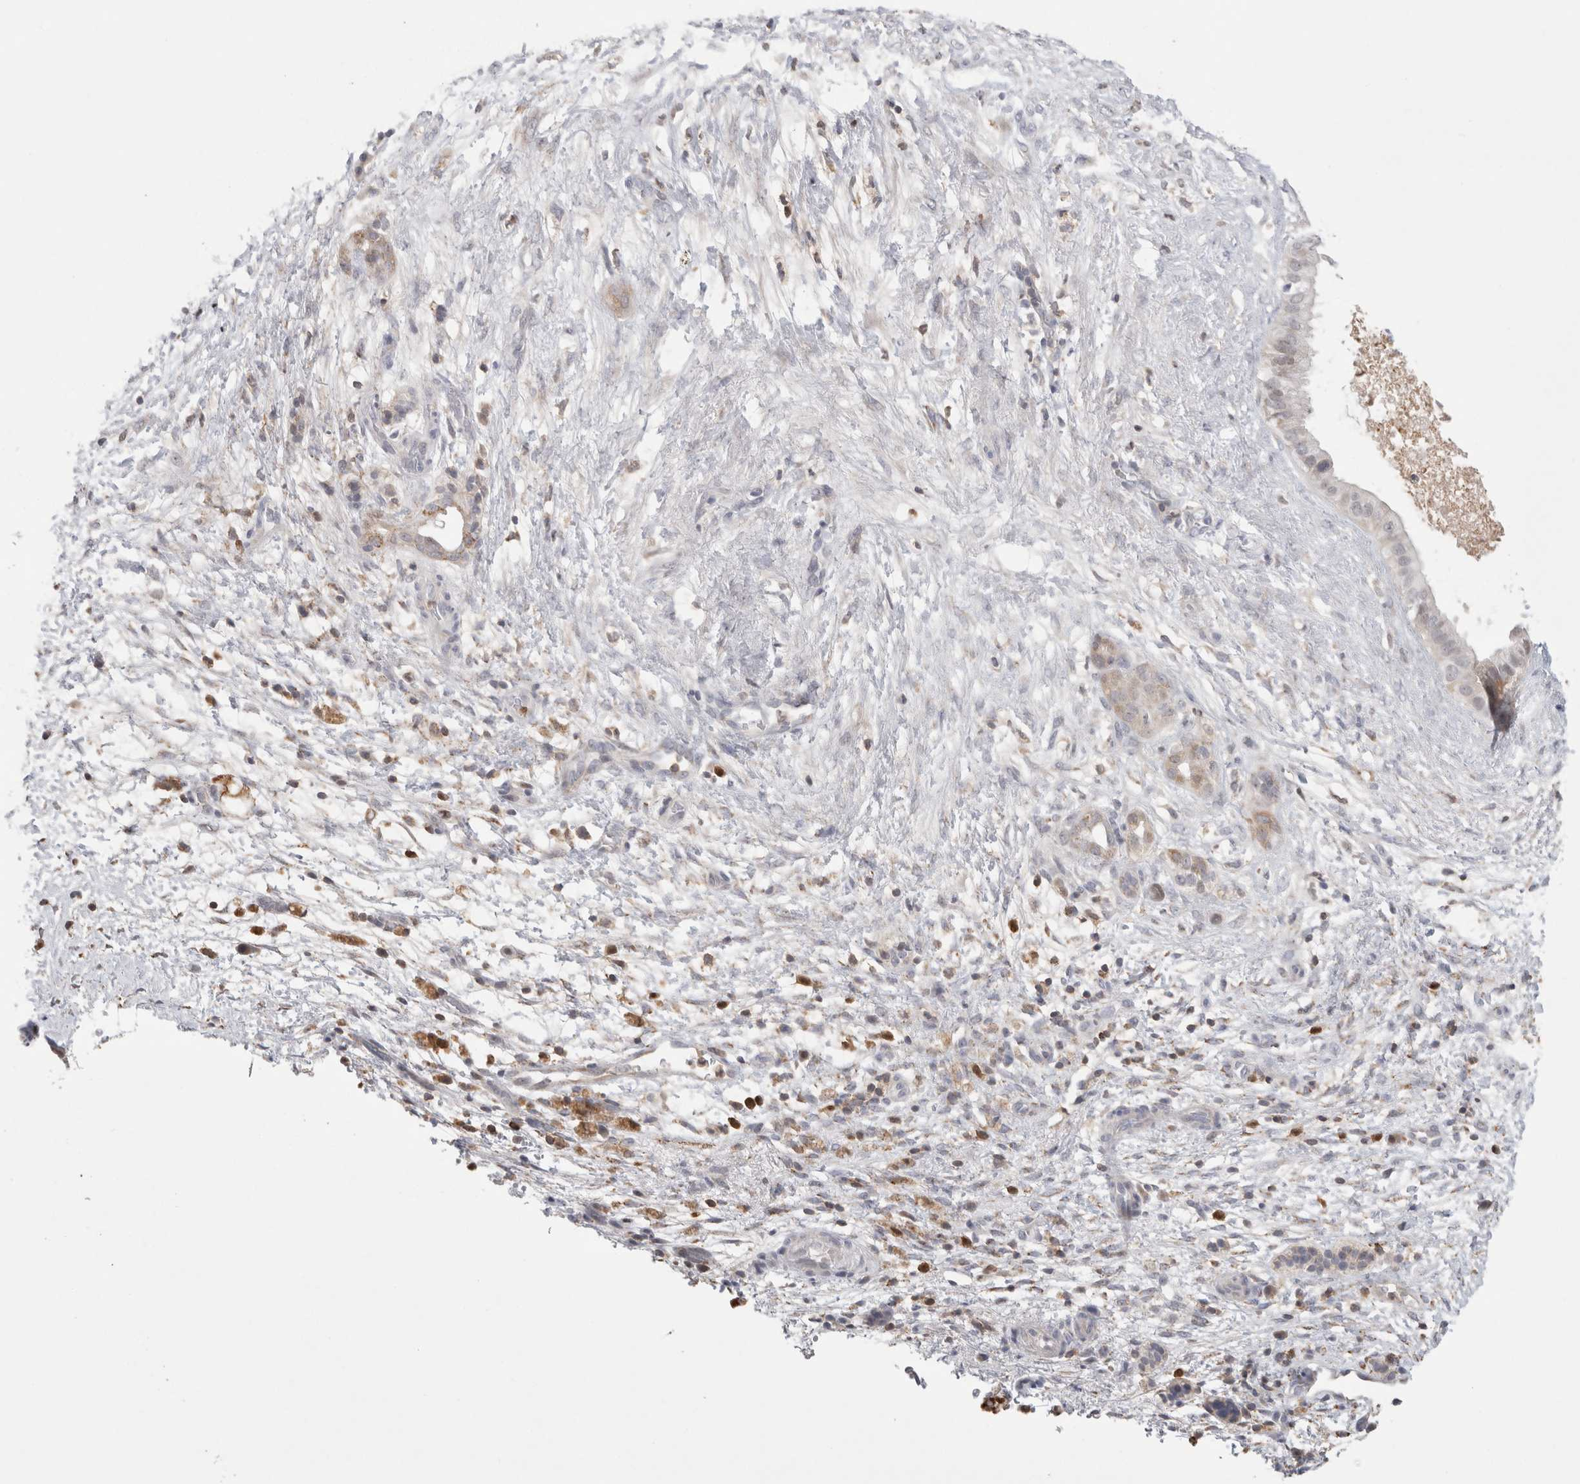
{"staining": {"intensity": "weak", "quantity": "<25%", "location": "nuclear"}, "tissue": "pancreatic cancer", "cell_type": "Tumor cells", "image_type": "cancer", "snomed": [{"axis": "morphology", "description": "Adenocarcinoma, NOS"}, {"axis": "topography", "description": "Pancreas"}], "caption": "This is an immunohistochemistry image of human adenocarcinoma (pancreatic). There is no staining in tumor cells.", "gene": "AGMAT", "patient": {"sex": "female", "age": 78}}